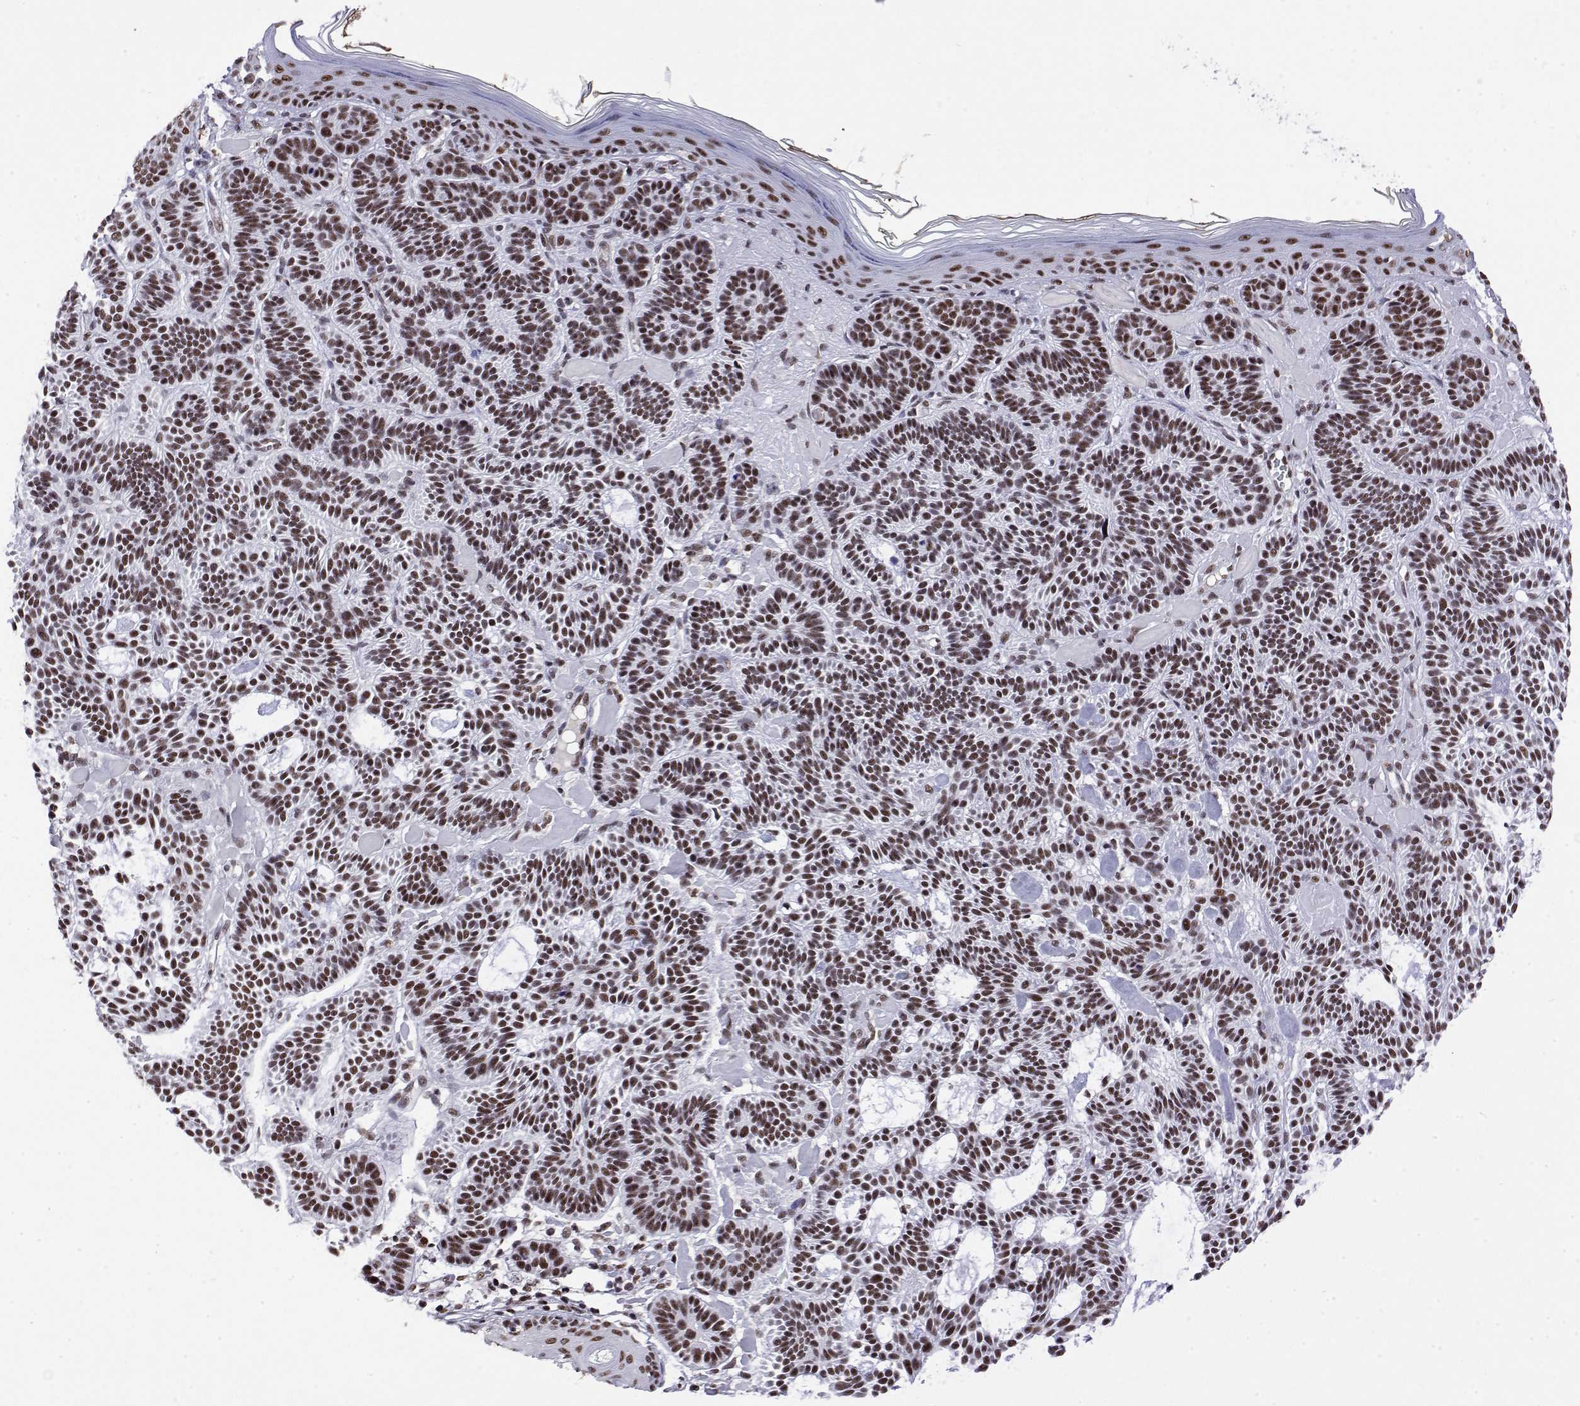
{"staining": {"intensity": "moderate", "quantity": ">75%", "location": "nuclear"}, "tissue": "skin cancer", "cell_type": "Tumor cells", "image_type": "cancer", "snomed": [{"axis": "morphology", "description": "Basal cell carcinoma"}, {"axis": "topography", "description": "Skin"}], "caption": "The photomicrograph displays a brown stain indicating the presence of a protein in the nuclear of tumor cells in skin basal cell carcinoma.", "gene": "POLDIP3", "patient": {"sex": "male", "age": 85}}